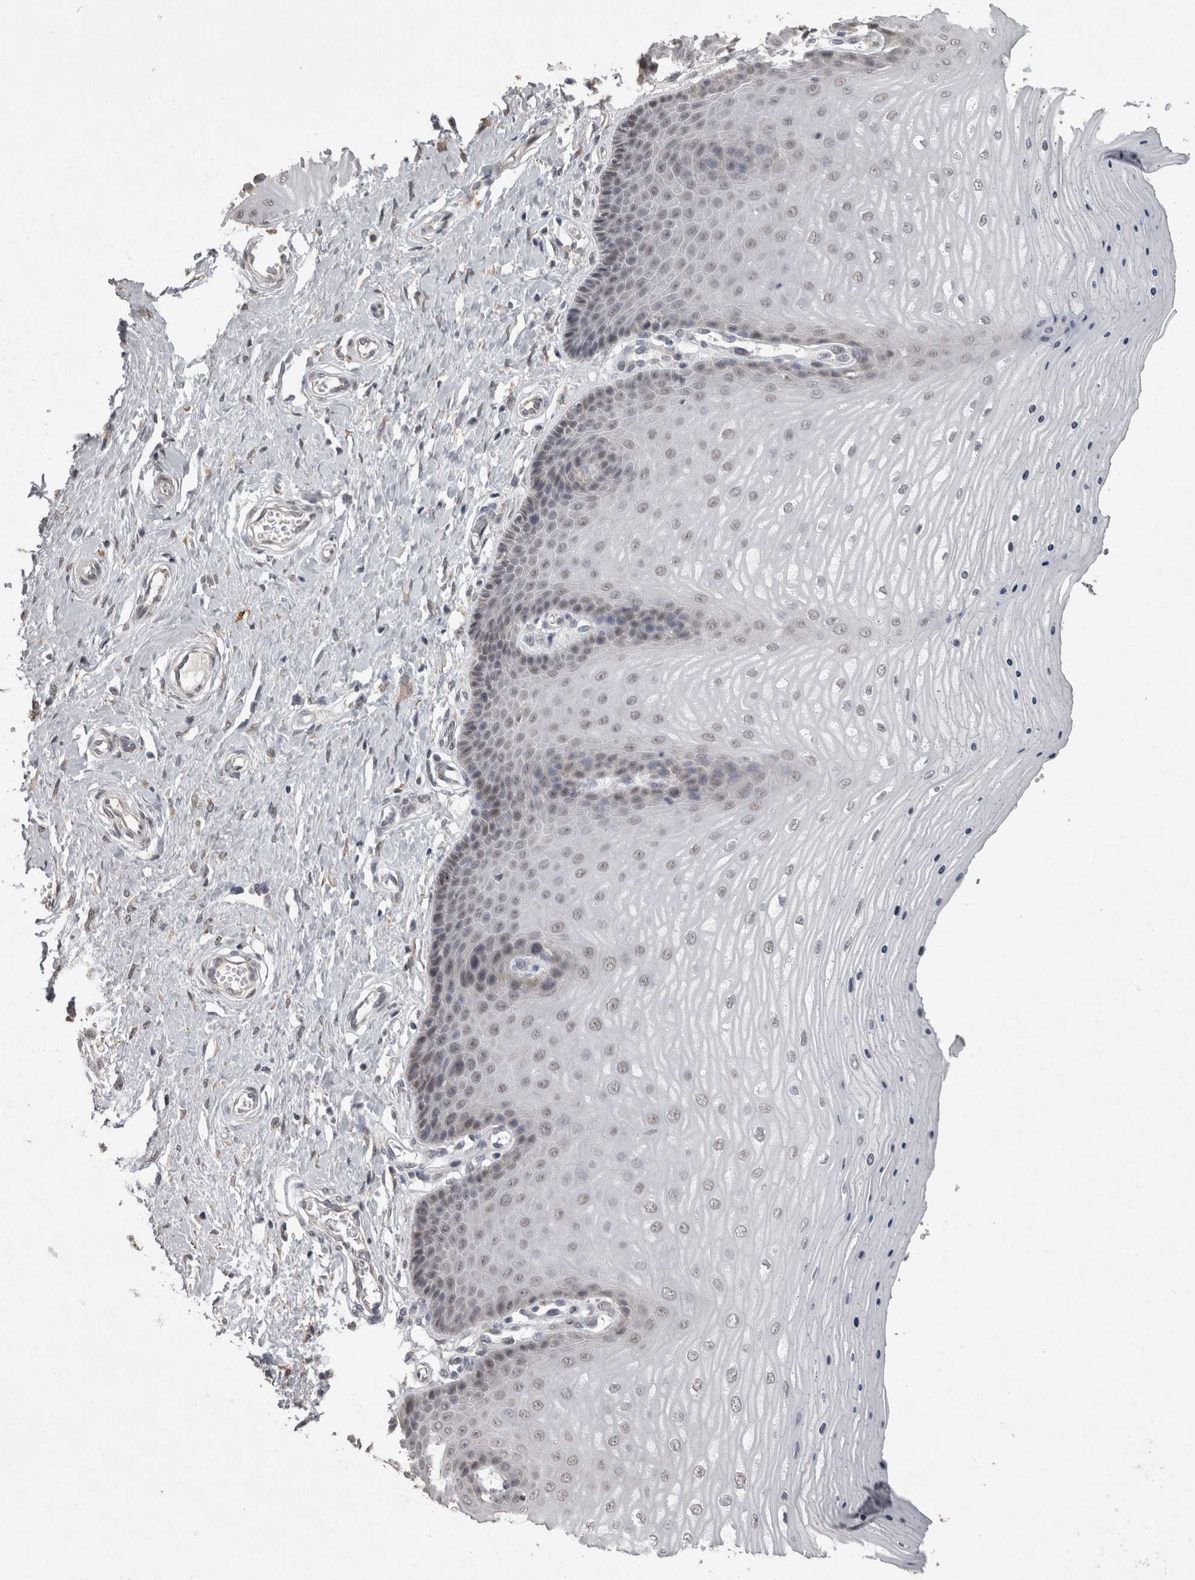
{"staining": {"intensity": "weak", "quantity": ">75%", "location": "cytoplasmic/membranous"}, "tissue": "cervix", "cell_type": "Glandular cells", "image_type": "normal", "snomed": [{"axis": "morphology", "description": "Normal tissue, NOS"}, {"axis": "topography", "description": "Cervix"}], "caption": "IHC (DAB) staining of normal cervix reveals weak cytoplasmic/membranous protein expression in about >75% of glandular cells. IHC stains the protein in brown and the nuclei are stained blue.", "gene": "MEP1A", "patient": {"sex": "female", "age": 55}}